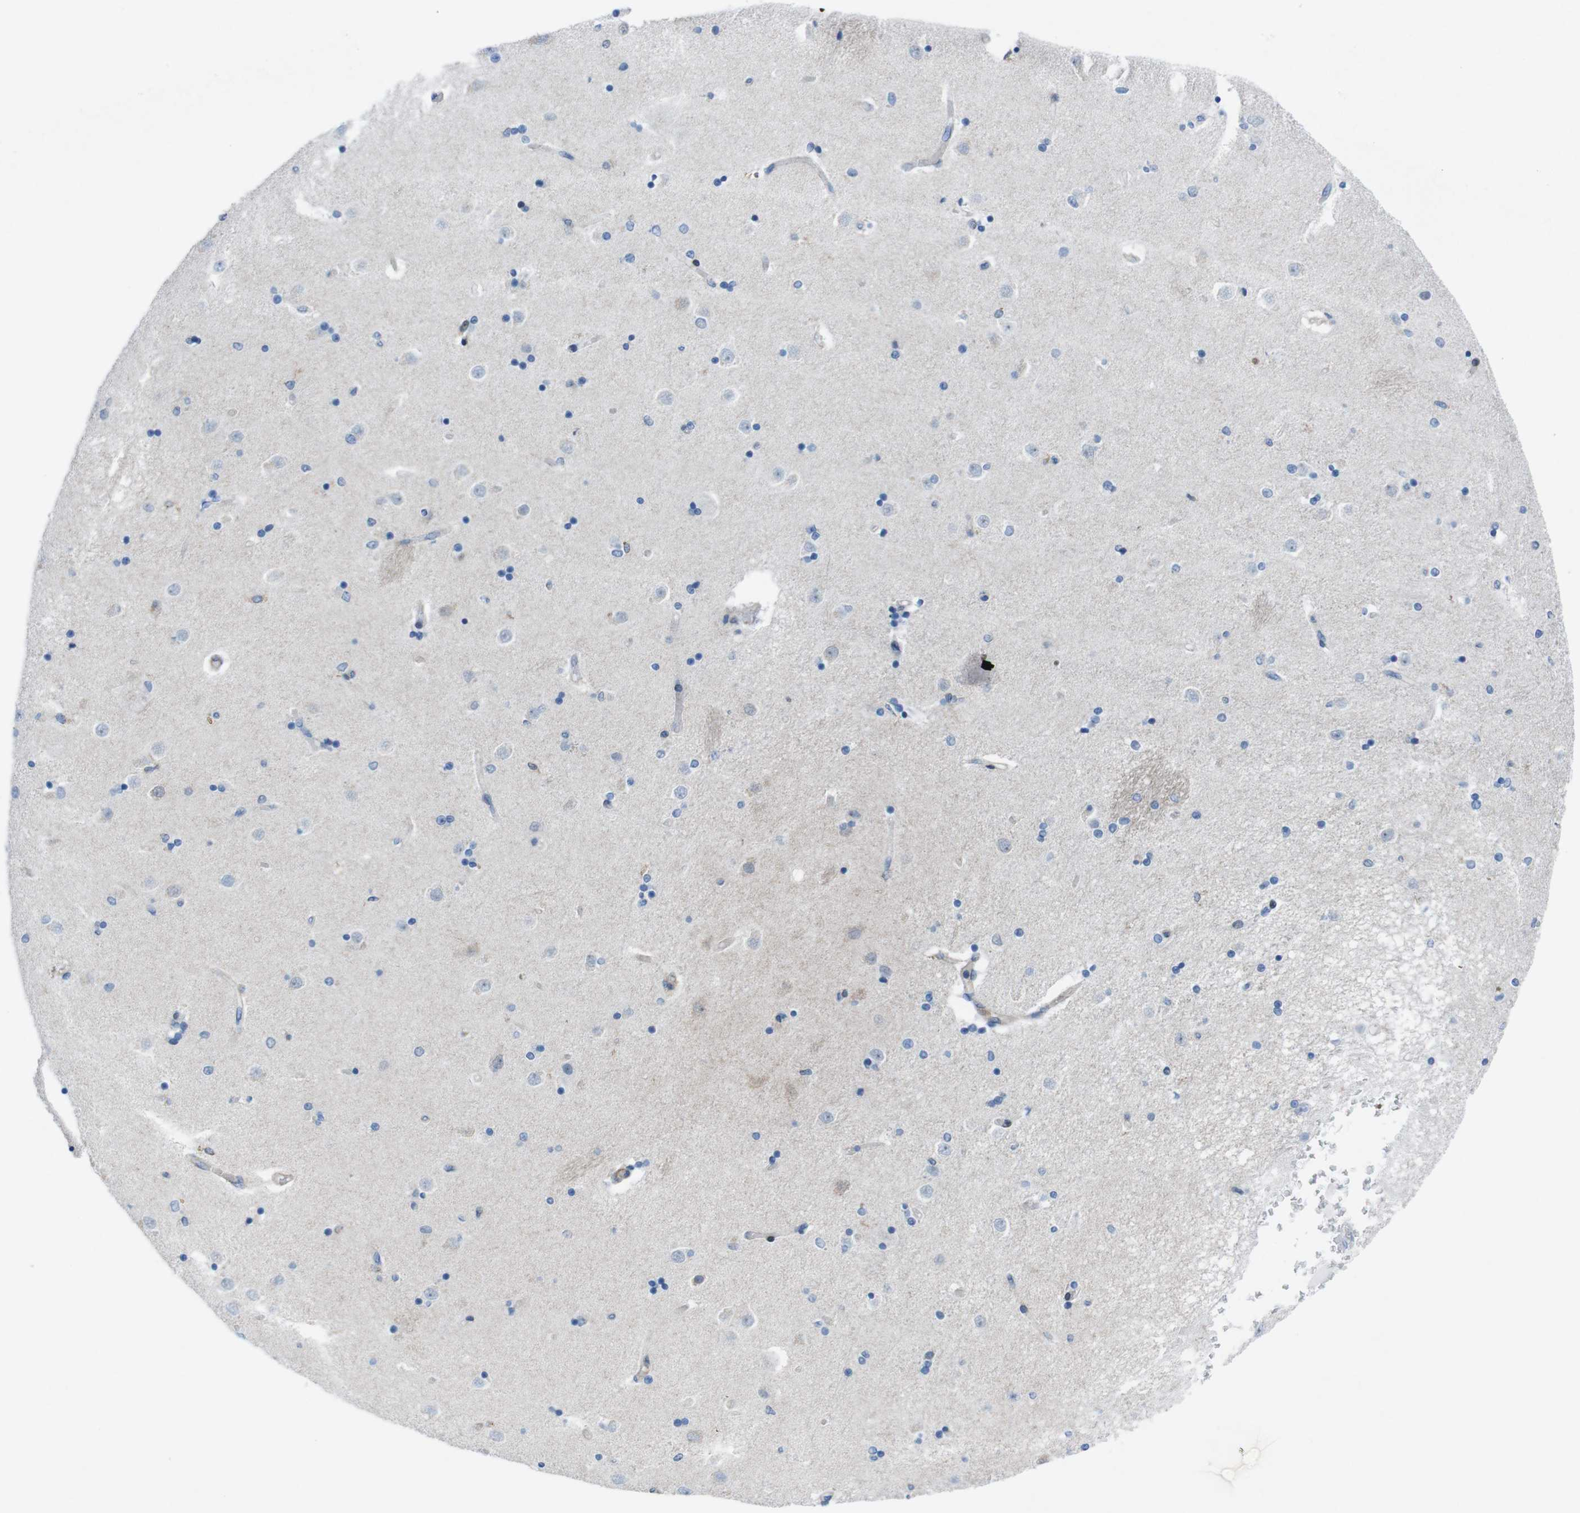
{"staining": {"intensity": "negative", "quantity": "none", "location": "none"}, "tissue": "caudate", "cell_type": "Glial cells", "image_type": "normal", "snomed": [{"axis": "morphology", "description": "Normal tissue, NOS"}, {"axis": "topography", "description": "Lateral ventricle wall"}], "caption": "Immunohistochemical staining of unremarkable caudate demonstrates no significant expression in glial cells. (DAB immunohistochemistry, high magnification).", "gene": "DIAPH2", "patient": {"sex": "female", "age": 54}}